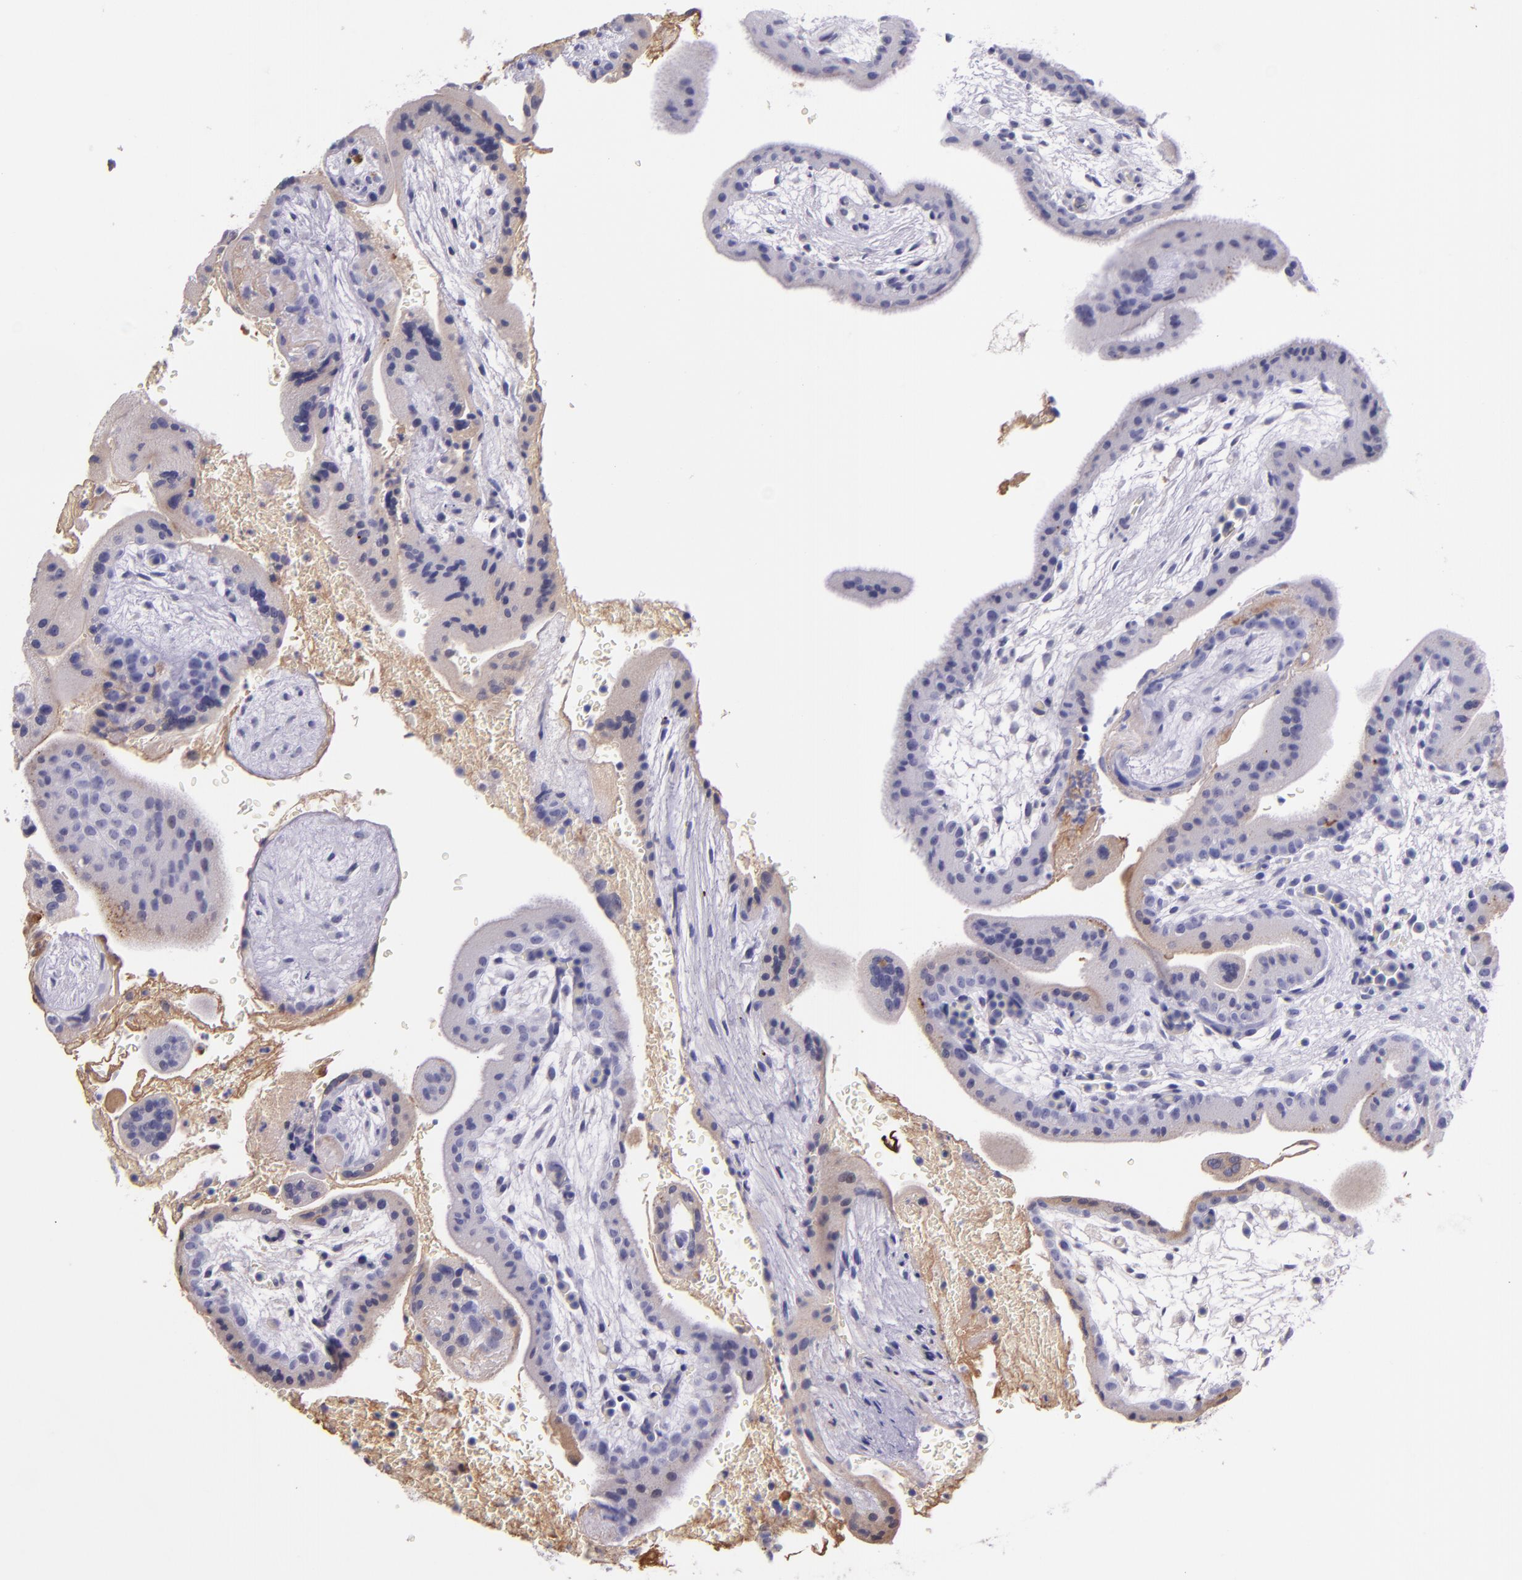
{"staining": {"intensity": "negative", "quantity": "none", "location": "none"}, "tissue": "placenta", "cell_type": "Decidual cells", "image_type": "normal", "snomed": [{"axis": "morphology", "description": "Normal tissue, NOS"}, {"axis": "topography", "description": "Placenta"}], "caption": "DAB (3,3'-diaminobenzidine) immunohistochemical staining of unremarkable placenta displays no significant staining in decidual cells.", "gene": "KNG1", "patient": {"sex": "female", "age": 35}}